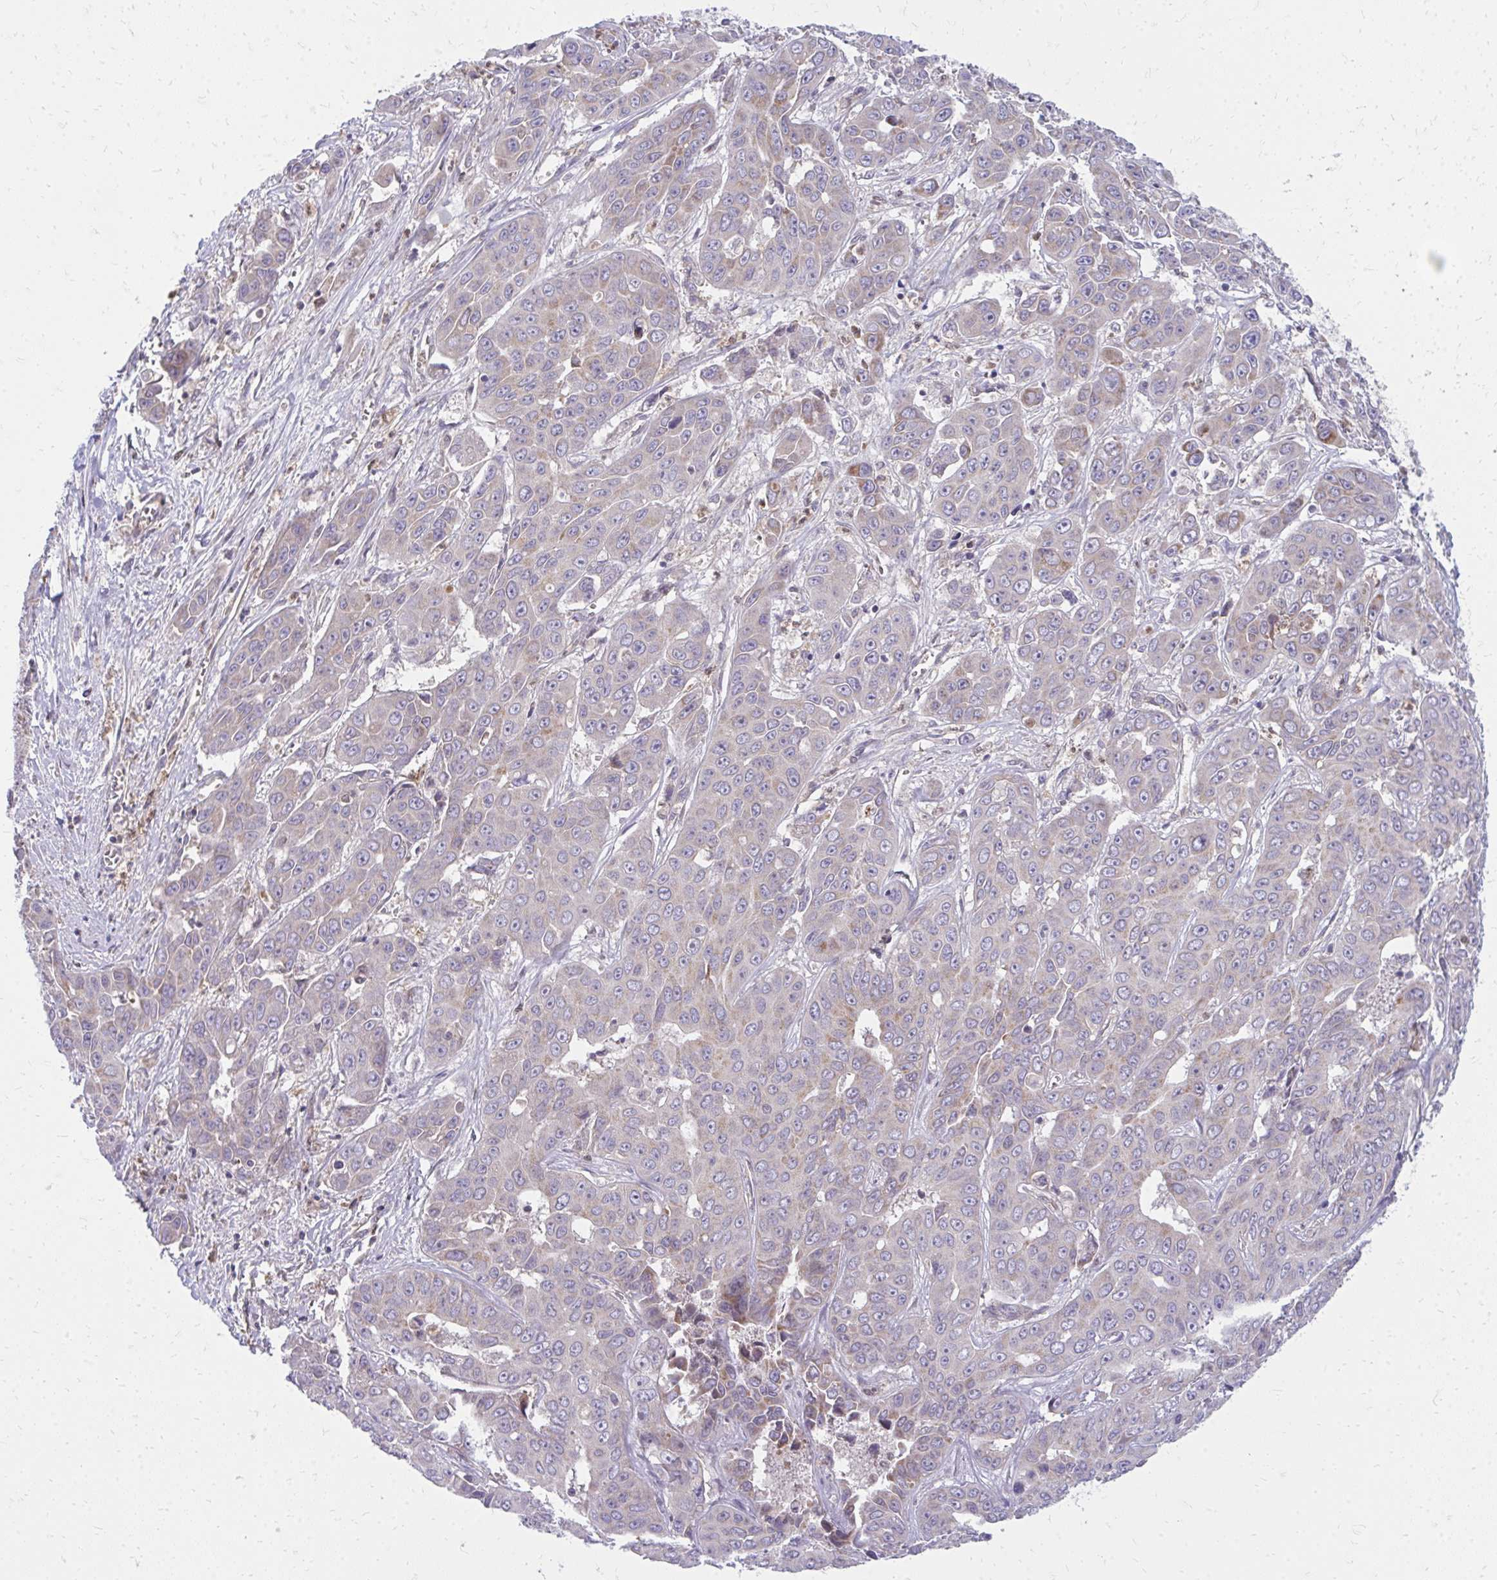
{"staining": {"intensity": "negative", "quantity": "none", "location": "none"}, "tissue": "liver cancer", "cell_type": "Tumor cells", "image_type": "cancer", "snomed": [{"axis": "morphology", "description": "Cholangiocarcinoma"}, {"axis": "topography", "description": "Liver"}], "caption": "Immunohistochemistry photomicrograph of neoplastic tissue: human liver cancer (cholangiocarcinoma) stained with DAB exhibits no significant protein expression in tumor cells.", "gene": "ASAP1", "patient": {"sex": "female", "age": 52}}